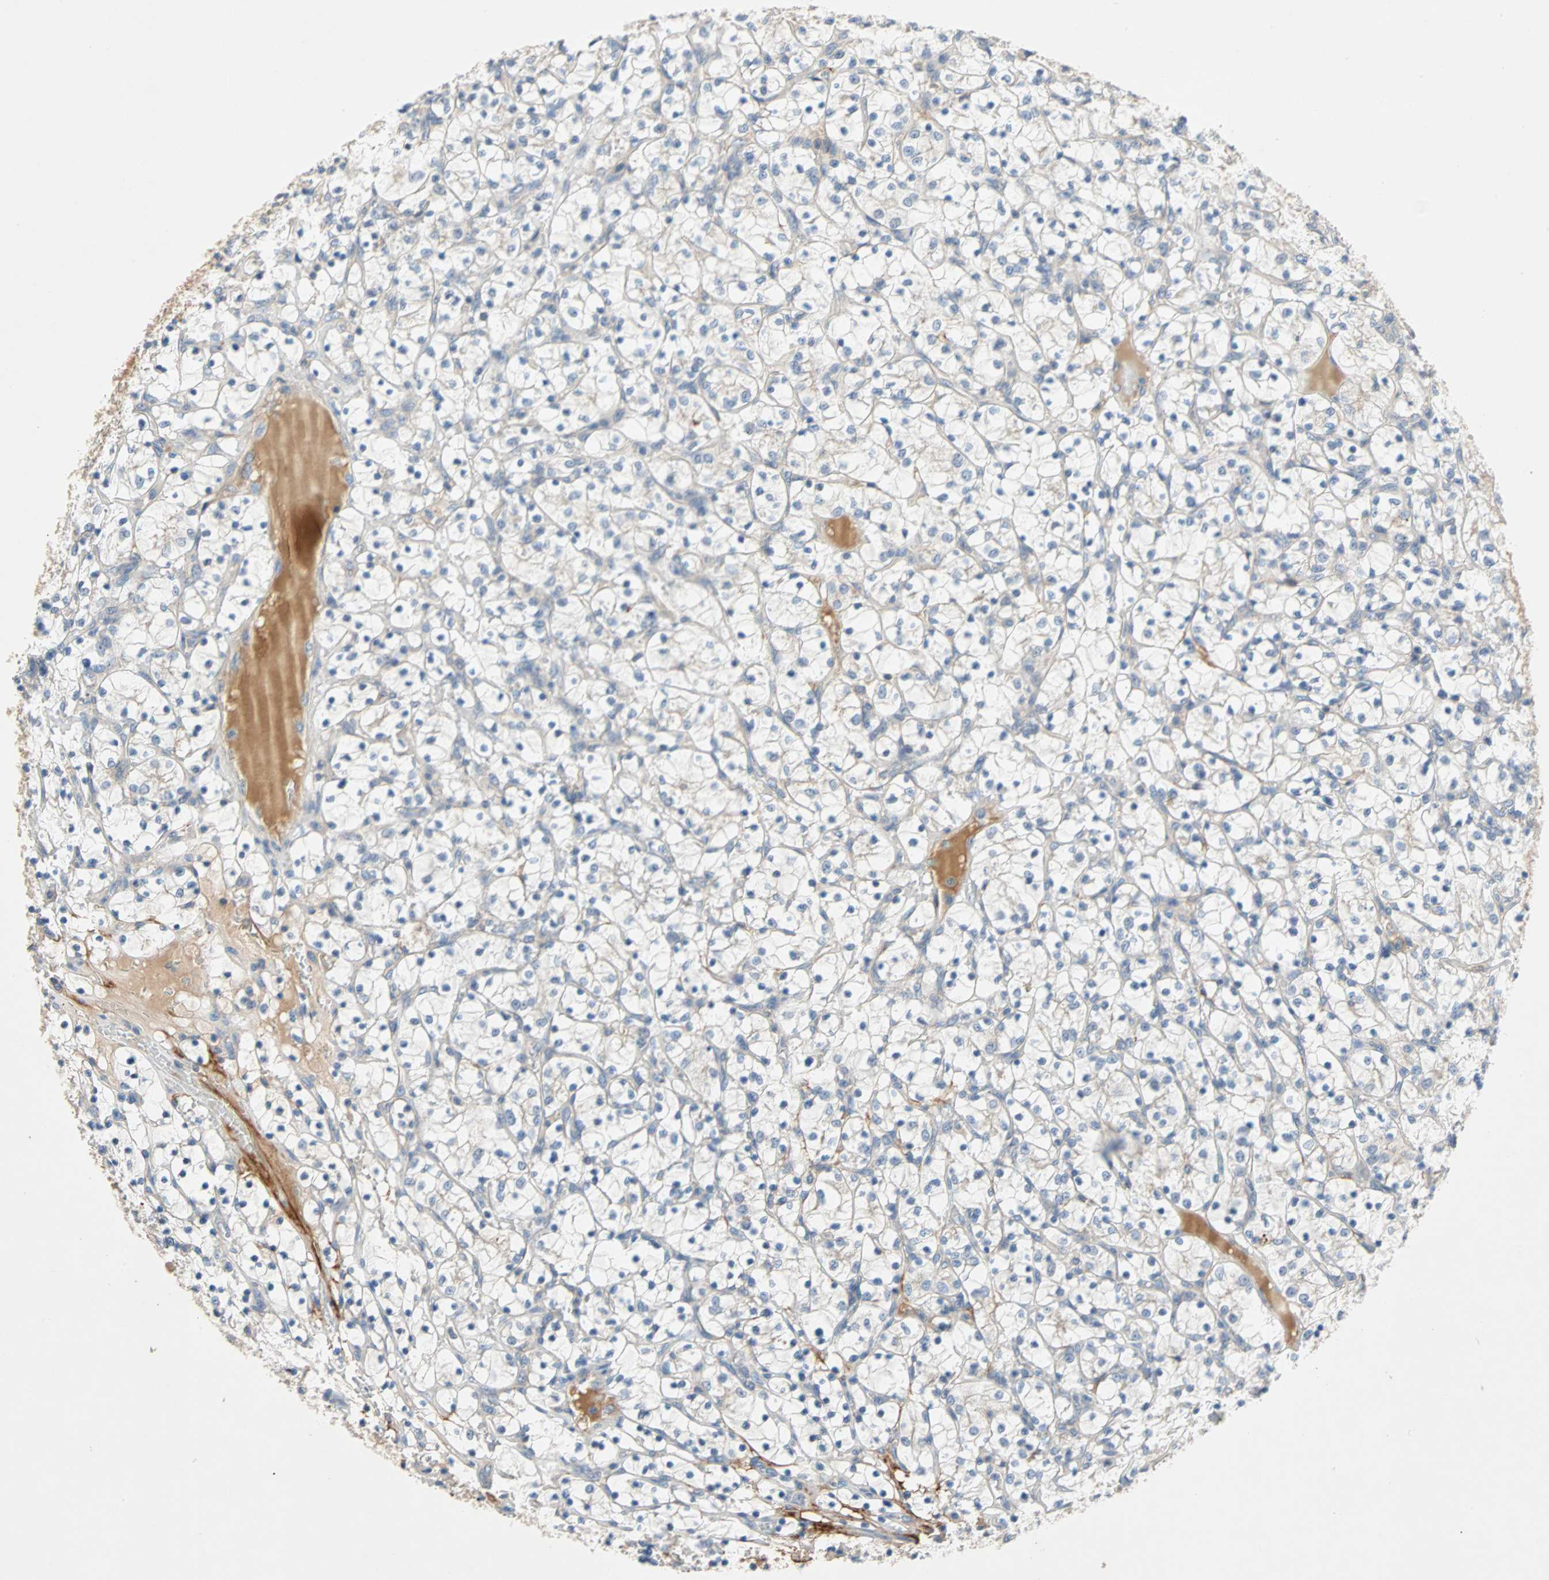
{"staining": {"intensity": "negative", "quantity": "none", "location": "none"}, "tissue": "renal cancer", "cell_type": "Tumor cells", "image_type": "cancer", "snomed": [{"axis": "morphology", "description": "Adenocarcinoma, NOS"}, {"axis": "topography", "description": "Kidney"}], "caption": "There is no significant staining in tumor cells of adenocarcinoma (renal). (DAB IHC, high magnification).", "gene": "MAP4K1", "patient": {"sex": "female", "age": 69}}